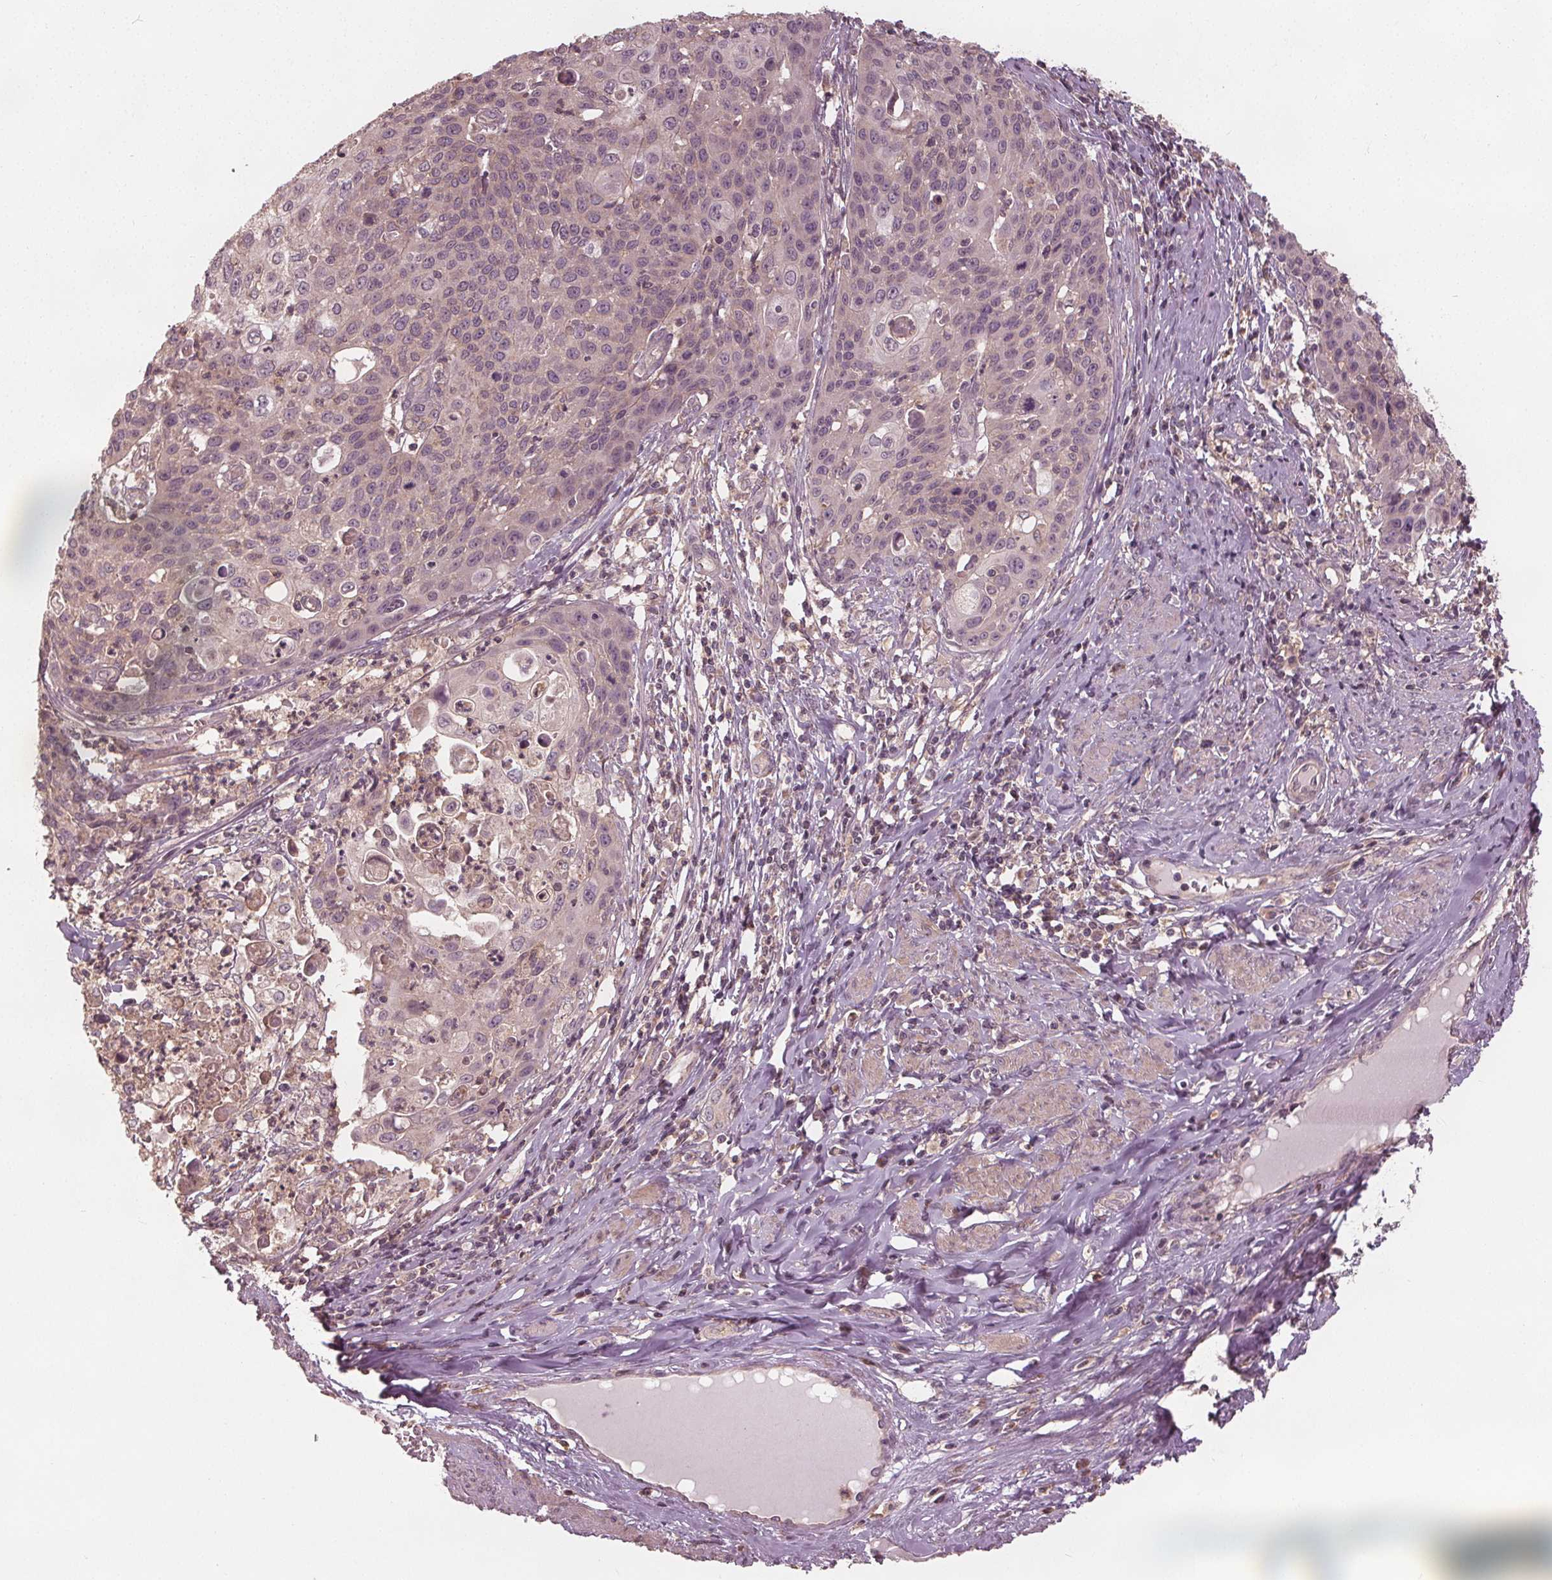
{"staining": {"intensity": "negative", "quantity": "none", "location": "none"}, "tissue": "cervical cancer", "cell_type": "Tumor cells", "image_type": "cancer", "snomed": [{"axis": "morphology", "description": "Squamous cell carcinoma, NOS"}, {"axis": "topography", "description": "Cervix"}], "caption": "An immunohistochemistry (IHC) micrograph of cervical cancer (squamous cell carcinoma) is shown. There is no staining in tumor cells of cervical cancer (squamous cell carcinoma).", "gene": "GNB2", "patient": {"sex": "female", "age": 65}}